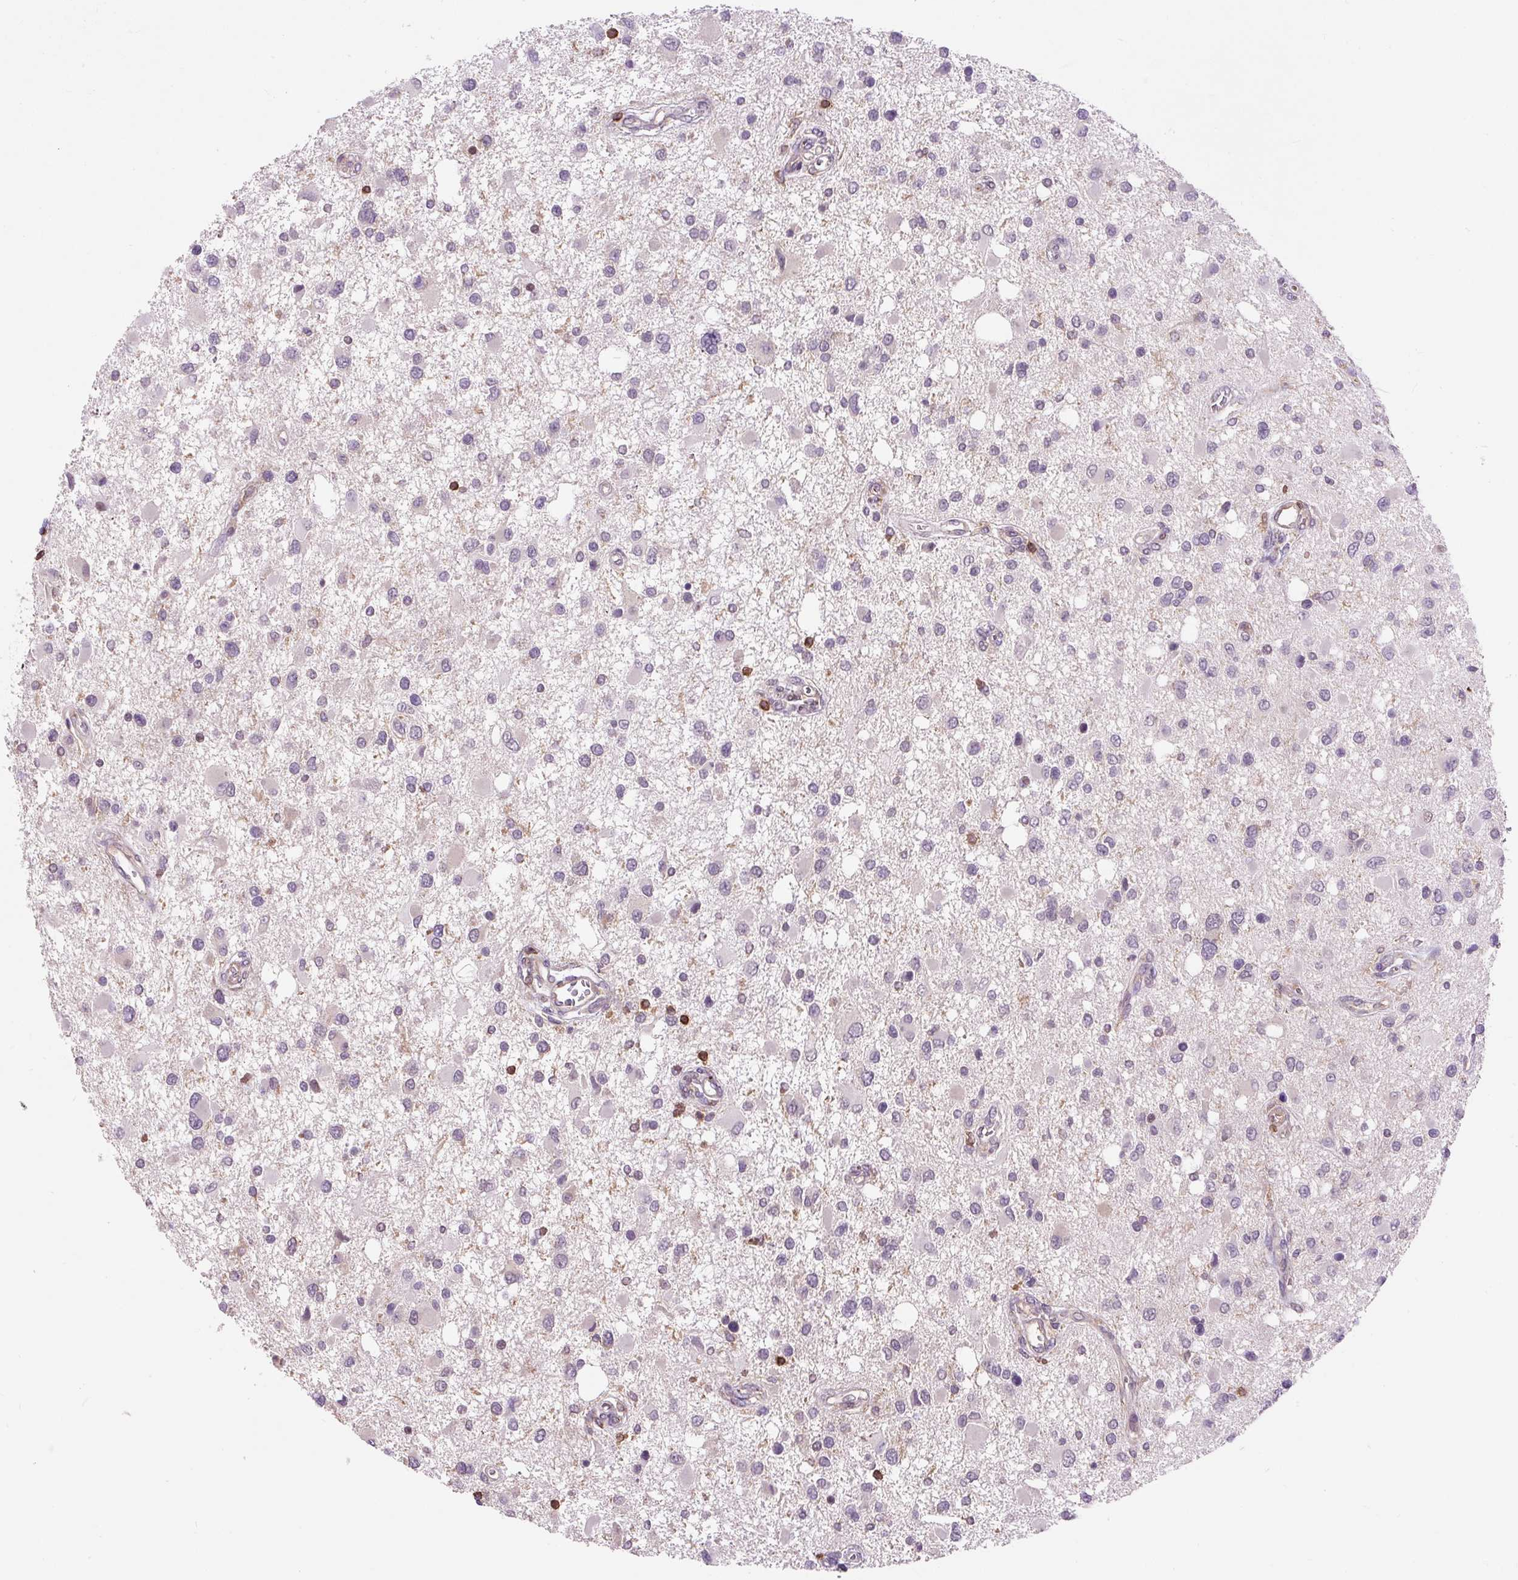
{"staining": {"intensity": "negative", "quantity": "none", "location": "none"}, "tissue": "glioma", "cell_type": "Tumor cells", "image_type": "cancer", "snomed": [{"axis": "morphology", "description": "Glioma, malignant, High grade"}, {"axis": "topography", "description": "Brain"}], "caption": "There is no significant expression in tumor cells of glioma. The staining was performed using DAB (3,3'-diaminobenzidine) to visualize the protein expression in brown, while the nuclei were stained in blue with hematoxylin (Magnification: 20x).", "gene": "CISD3", "patient": {"sex": "male", "age": 53}}